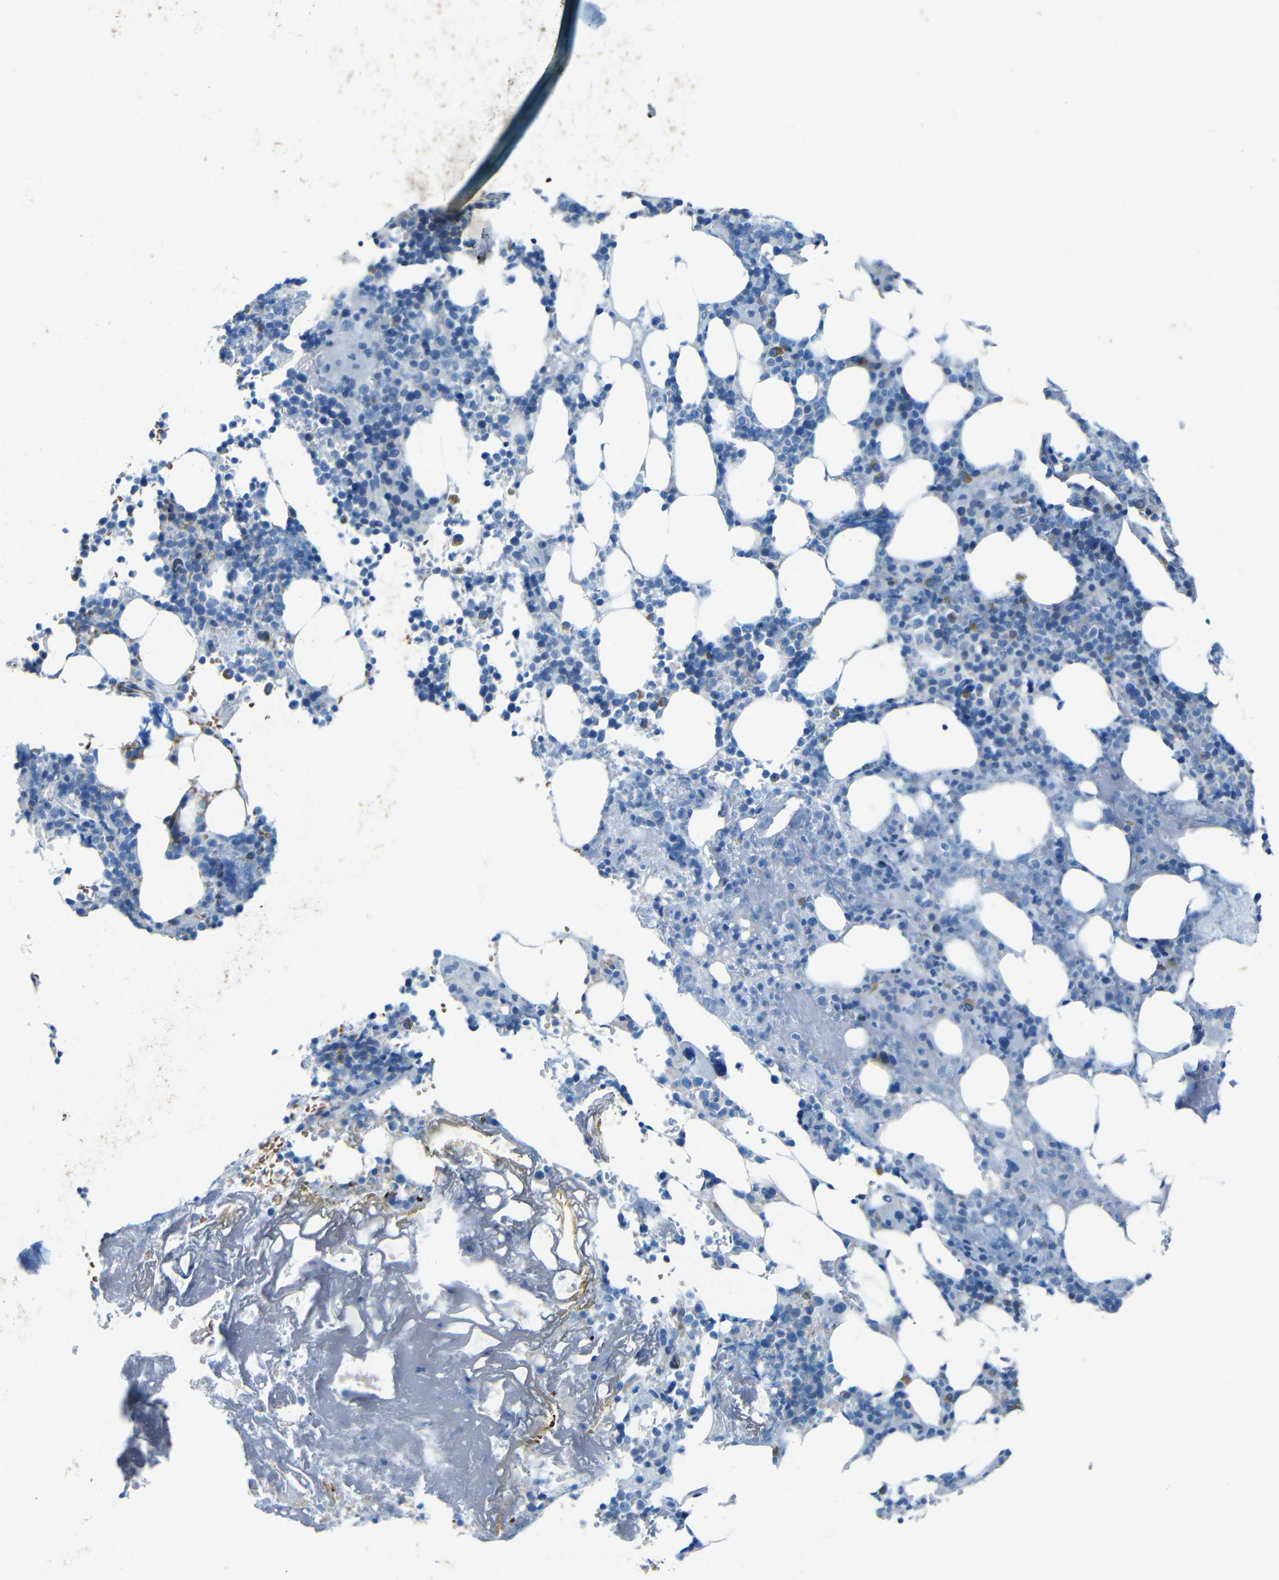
{"staining": {"intensity": "moderate", "quantity": "<25%", "location": "cytoplasmic/membranous"}, "tissue": "bone marrow", "cell_type": "Hematopoietic cells", "image_type": "normal", "snomed": [{"axis": "morphology", "description": "Normal tissue, NOS"}, {"axis": "topography", "description": "Bone marrow"}], "caption": "The image shows immunohistochemical staining of benign bone marrow. There is moderate cytoplasmic/membranous staining is appreciated in approximately <25% of hematopoietic cells. Using DAB (brown) and hematoxylin (blue) stains, captured at high magnification using brightfield microscopy.", "gene": "MAP2", "patient": {"sex": "female", "age": 73}}